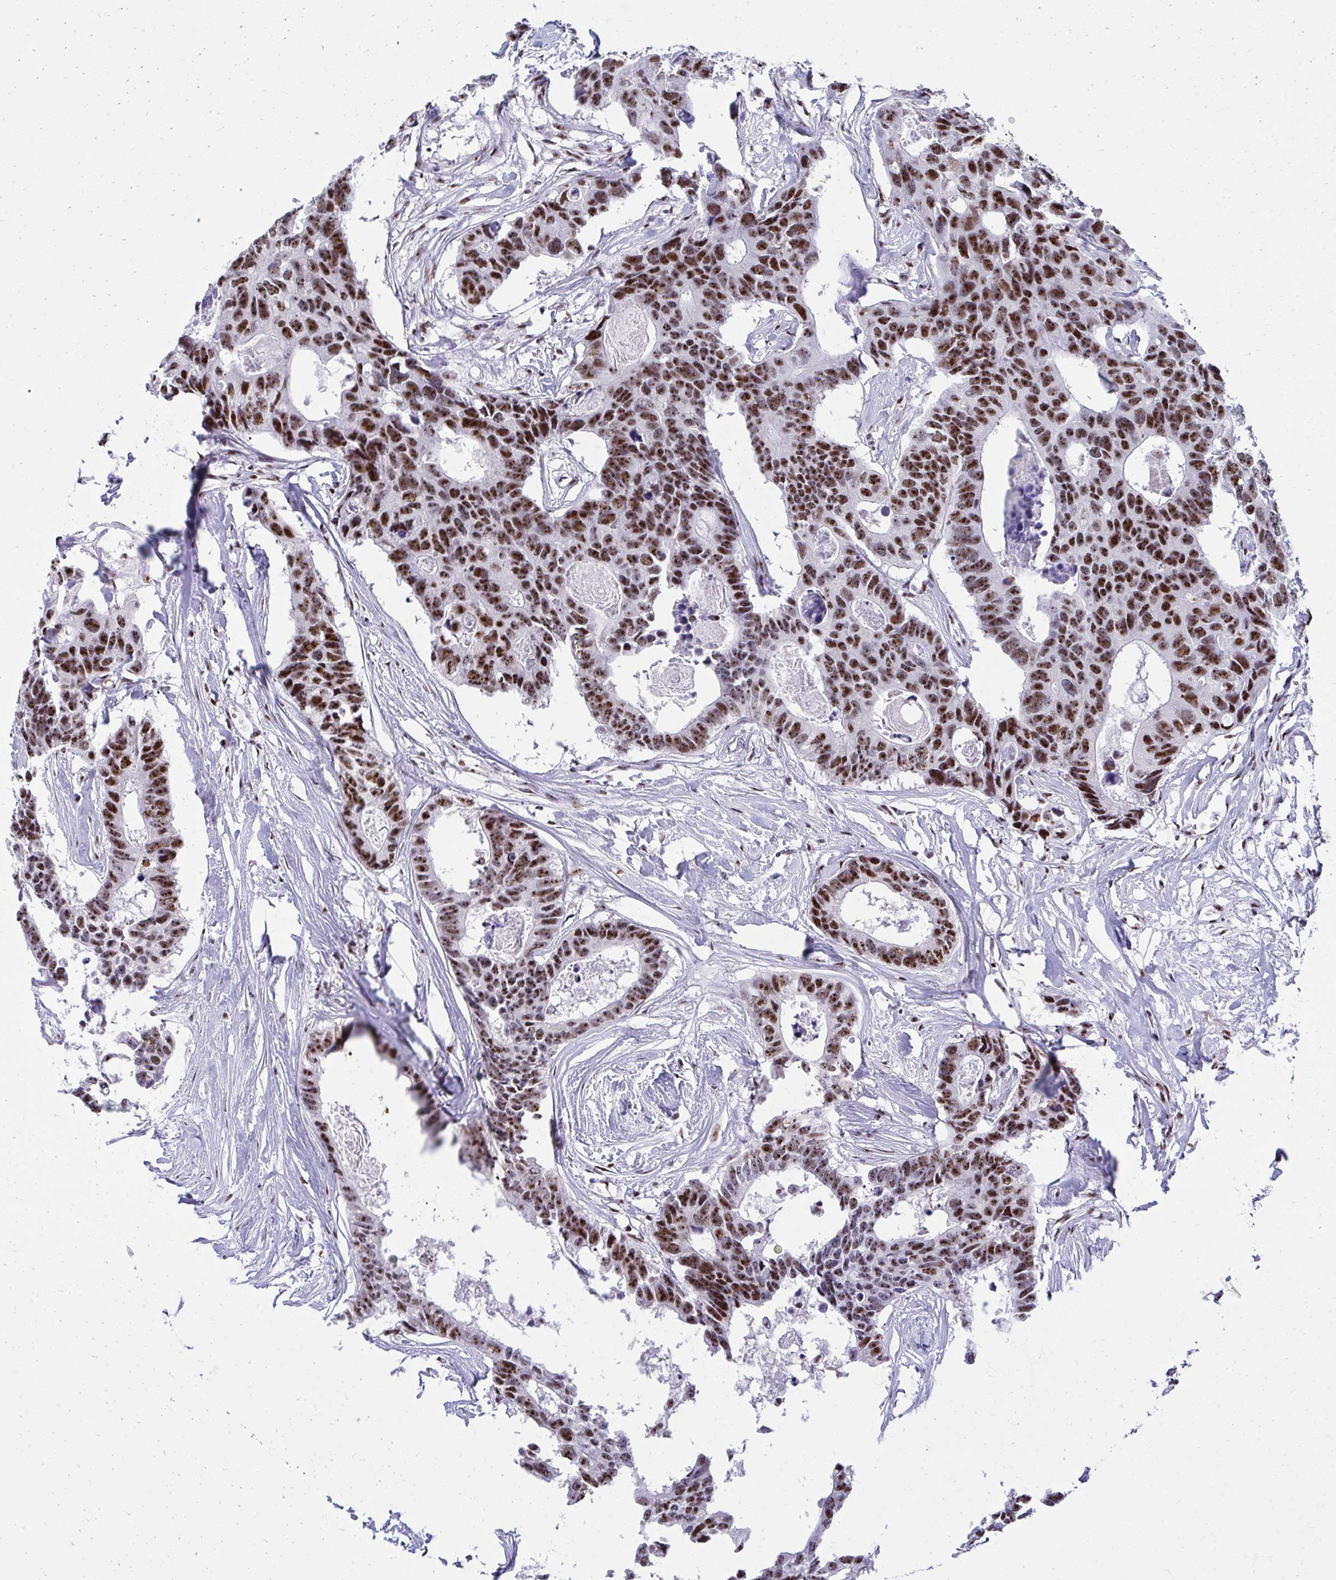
{"staining": {"intensity": "strong", "quantity": ">75%", "location": "nuclear"}, "tissue": "colorectal cancer", "cell_type": "Tumor cells", "image_type": "cancer", "snomed": [{"axis": "morphology", "description": "Adenocarcinoma, NOS"}, {"axis": "topography", "description": "Rectum"}], "caption": "Brown immunohistochemical staining in human colorectal cancer (adenocarcinoma) shows strong nuclear expression in about >75% of tumor cells. The staining was performed using DAB, with brown indicating positive protein expression. Nuclei are stained blue with hematoxylin.", "gene": "PELP1", "patient": {"sex": "male", "age": 57}}